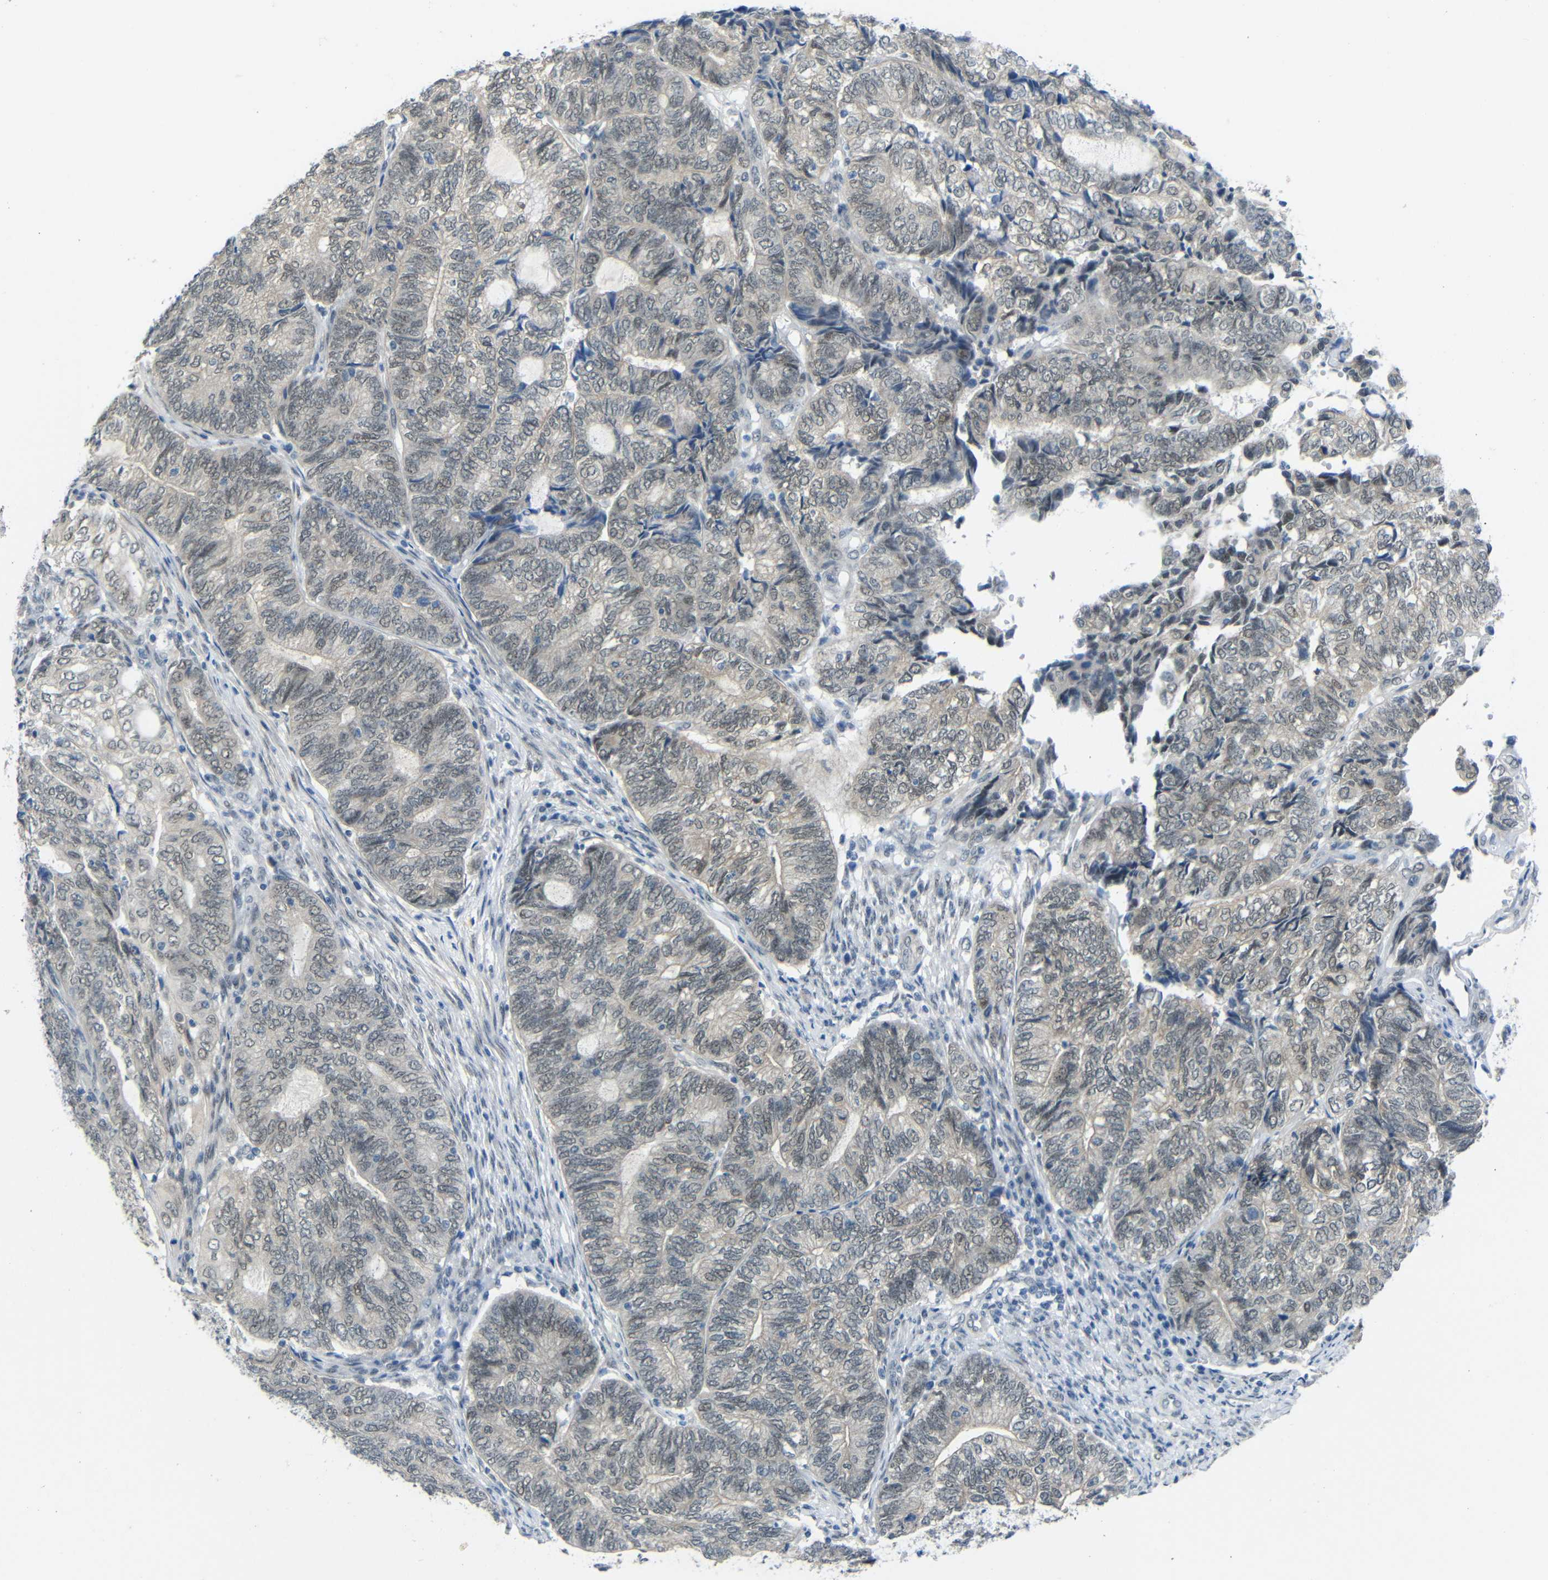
{"staining": {"intensity": "negative", "quantity": "none", "location": "none"}, "tissue": "endometrial cancer", "cell_type": "Tumor cells", "image_type": "cancer", "snomed": [{"axis": "morphology", "description": "Adenocarcinoma, NOS"}, {"axis": "topography", "description": "Uterus"}, {"axis": "topography", "description": "Endometrium"}], "caption": "Immunohistochemistry micrograph of endometrial cancer stained for a protein (brown), which shows no expression in tumor cells. The staining was performed using DAB (3,3'-diaminobenzidine) to visualize the protein expression in brown, while the nuclei were stained in blue with hematoxylin (Magnification: 20x).", "gene": "GPR158", "patient": {"sex": "female", "age": 70}}